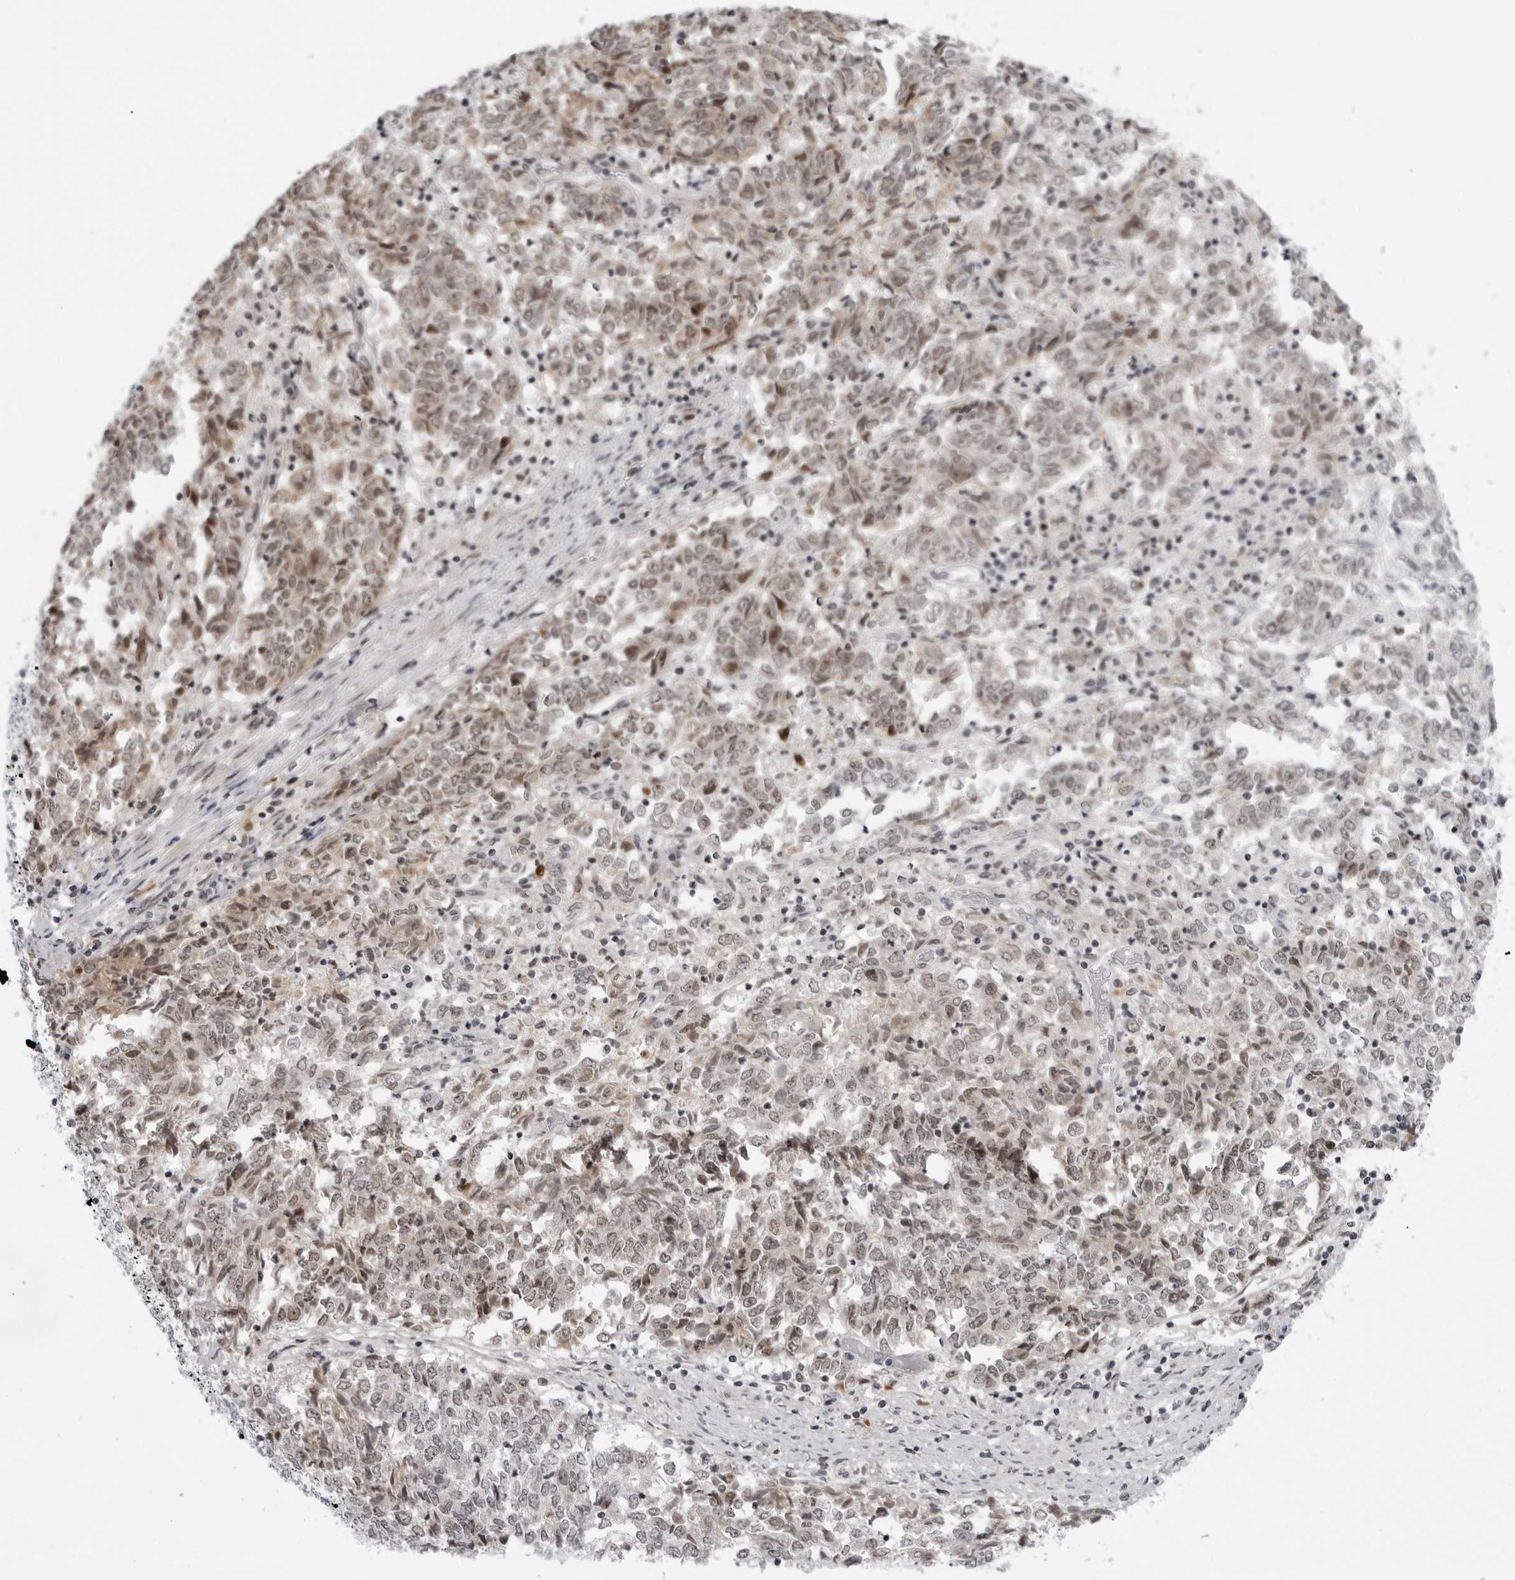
{"staining": {"intensity": "moderate", "quantity": ">75%", "location": "nuclear"}, "tissue": "endometrial cancer", "cell_type": "Tumor cells", "image_type": "cancer", "snomed": [{"axis": "morphology", "description": "Adenocarcinoma, NOS"}, {"axis": "topography", "description": "Endometrium"}], "caption": "Endometrial cancer (adenocarcinoma) stained for a protein exhibits moderate nuclear positivity in tumor cells.", "gene": "EXOSC10", "patient": {"sex": "female", "age": 80}}